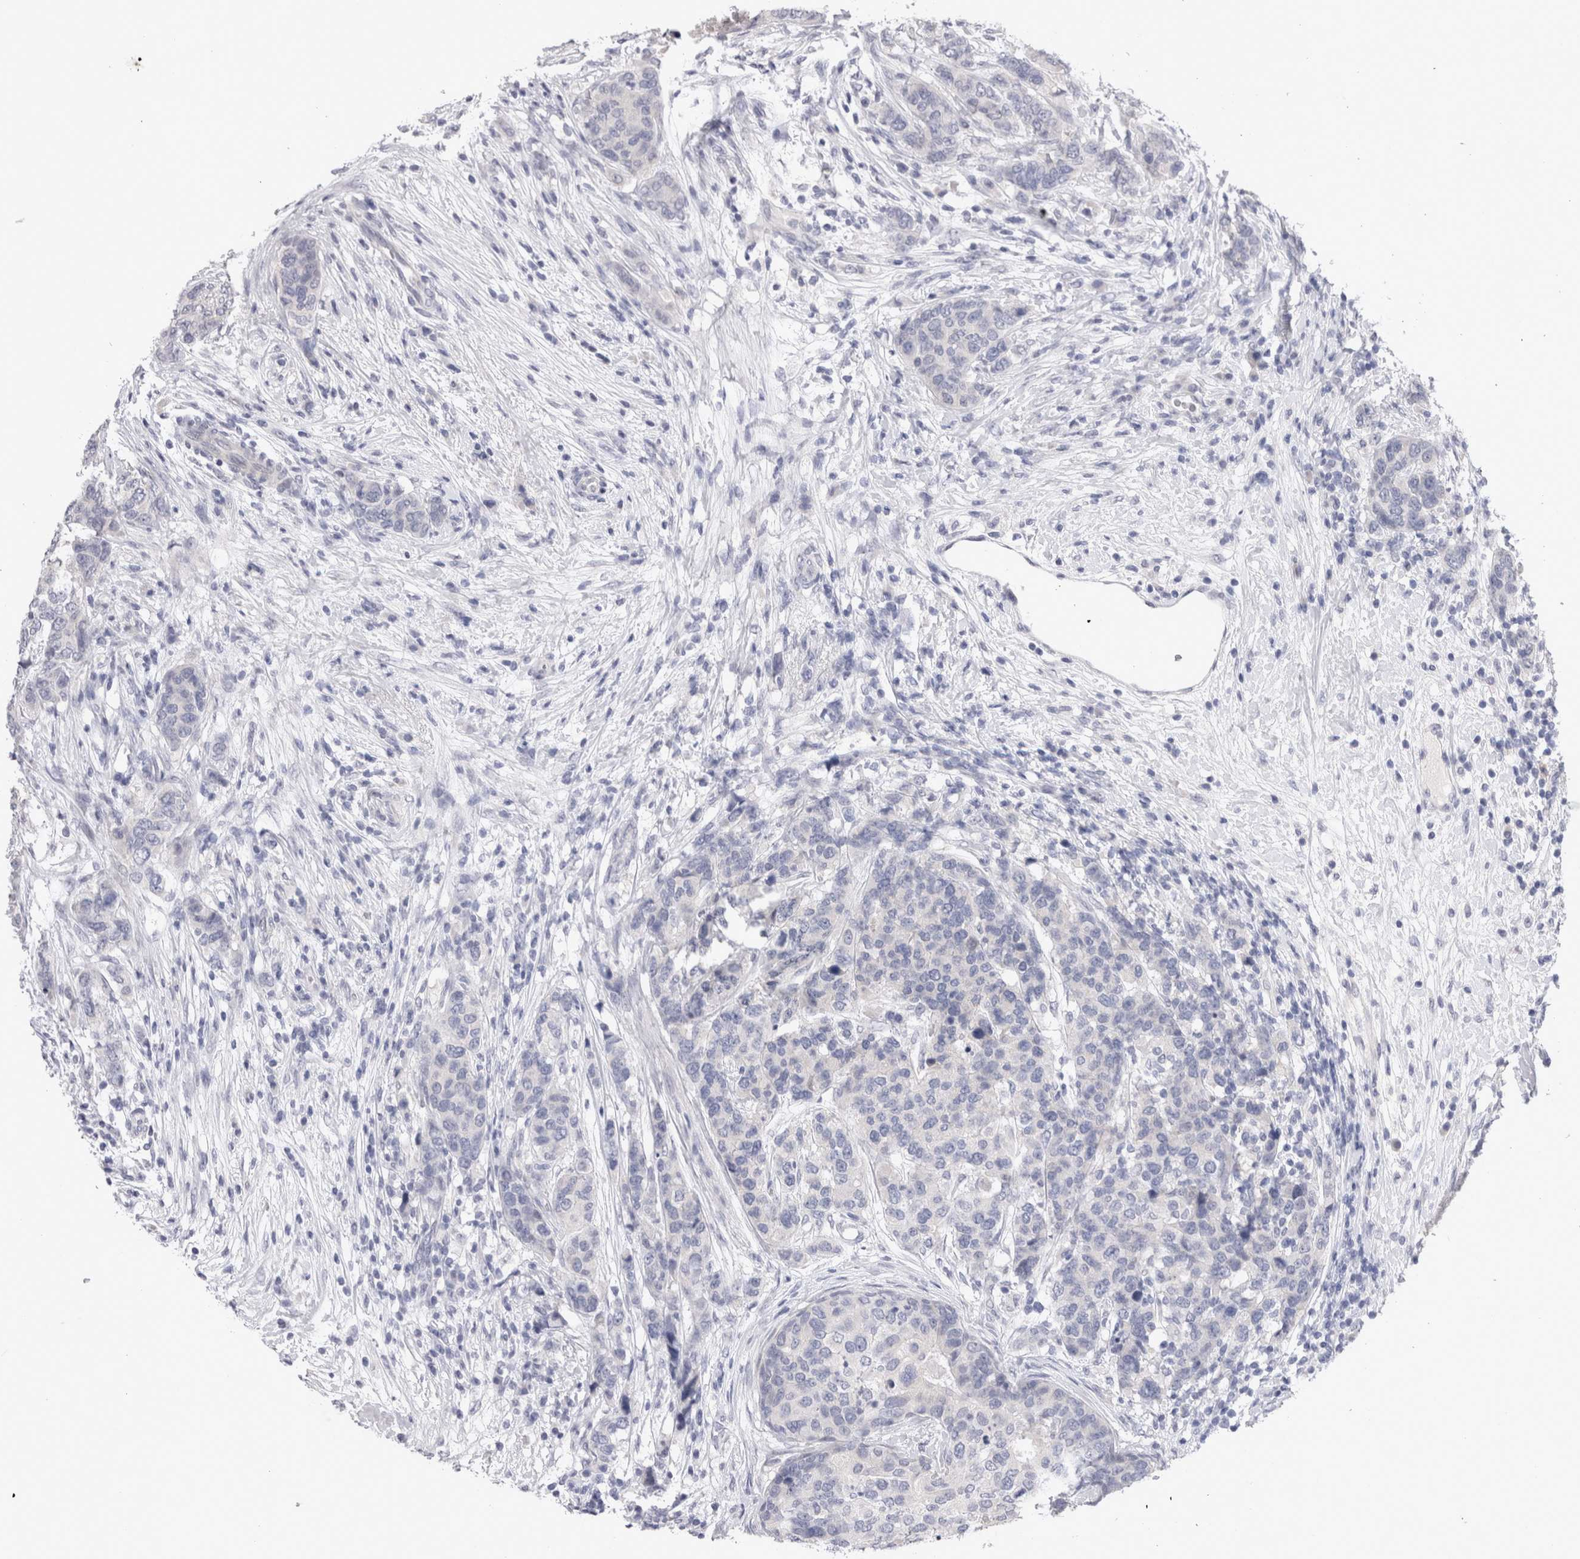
{"staining": {"intensity": "negative", "quantity": "none", "location": "none"}, "tissue": "breast cancer", "cell_type": "Tumor cells", "image_type": "cancer", "snomed": [{"axis": "morphology", "description": "Lobular carcinoma"}, {"axis": "topography", "description": "Breast"}], "caption": "Immunohistochemistry (IHC) histopathology image of neoplastic tissue: lobular carcinoma (breast) stained with DAB demonstrates no significant protein expression in tumor cells. (DAB (3,3'-diaminobenzidine) immunohistochemistry with hematoxylin counter stain).", "gene": "CRYBG1", "patient": {"sex": "female", "age": 59}}